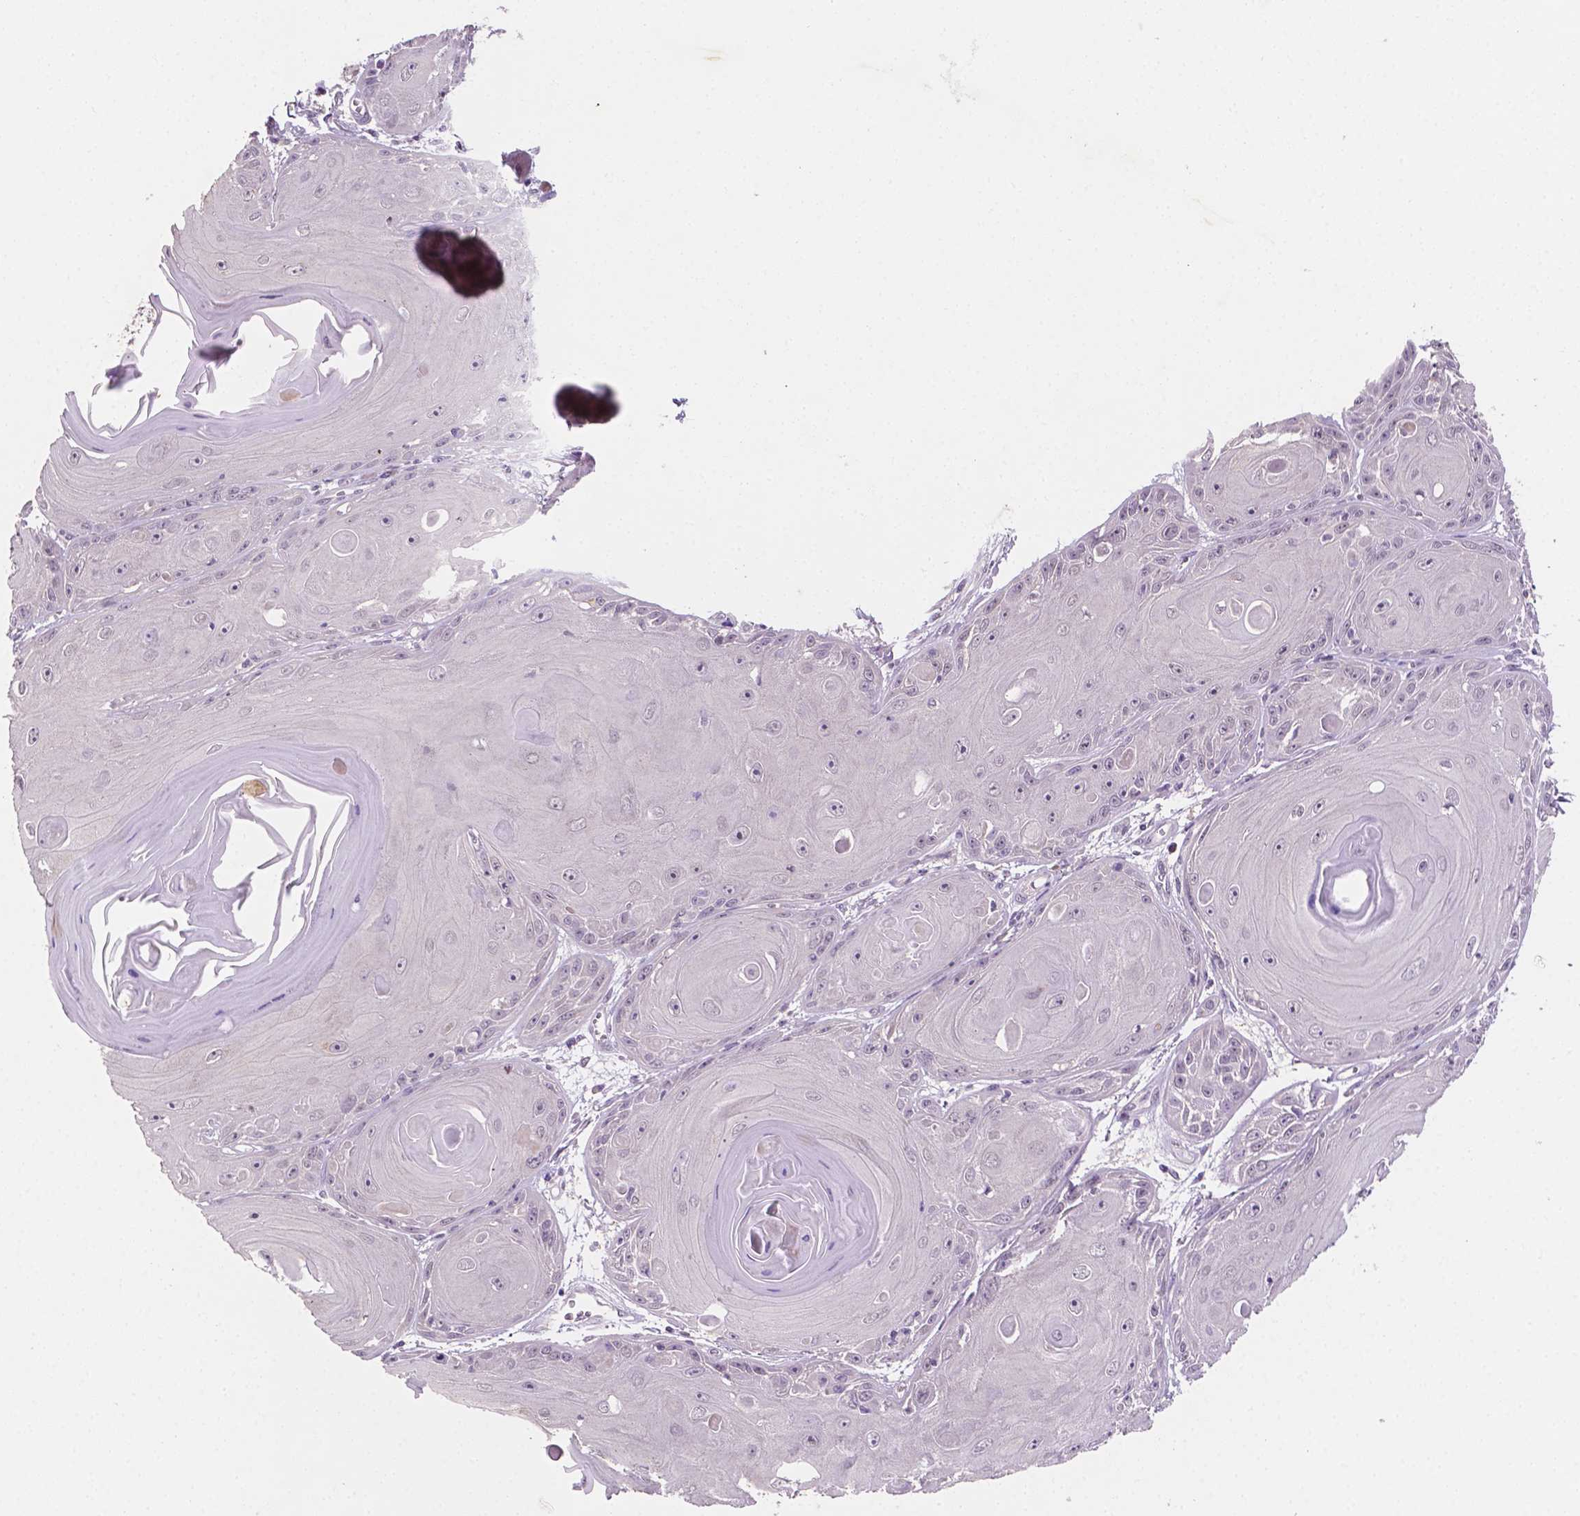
{"staining": {"intensity": "negative", "quantity": "none", "location": "none"}, "tissue": "skin cancer", "cell_type": "Tumor cells", "image_type": "cancer", "snomed": [{"axis": "morphology", "description": "Squamous cell carcinoma, NOS"}, {"axis": "topography", "description": "Skin"}, {"axis": "topography", "description": "Vulva"}], "caption": "Squamous cell carcinoma (skin) was stained to show a protein in brown. There is no significant staining in tumor cells.", "gene": "MROH6", "patient": {"sex": "female", "age": 85}}